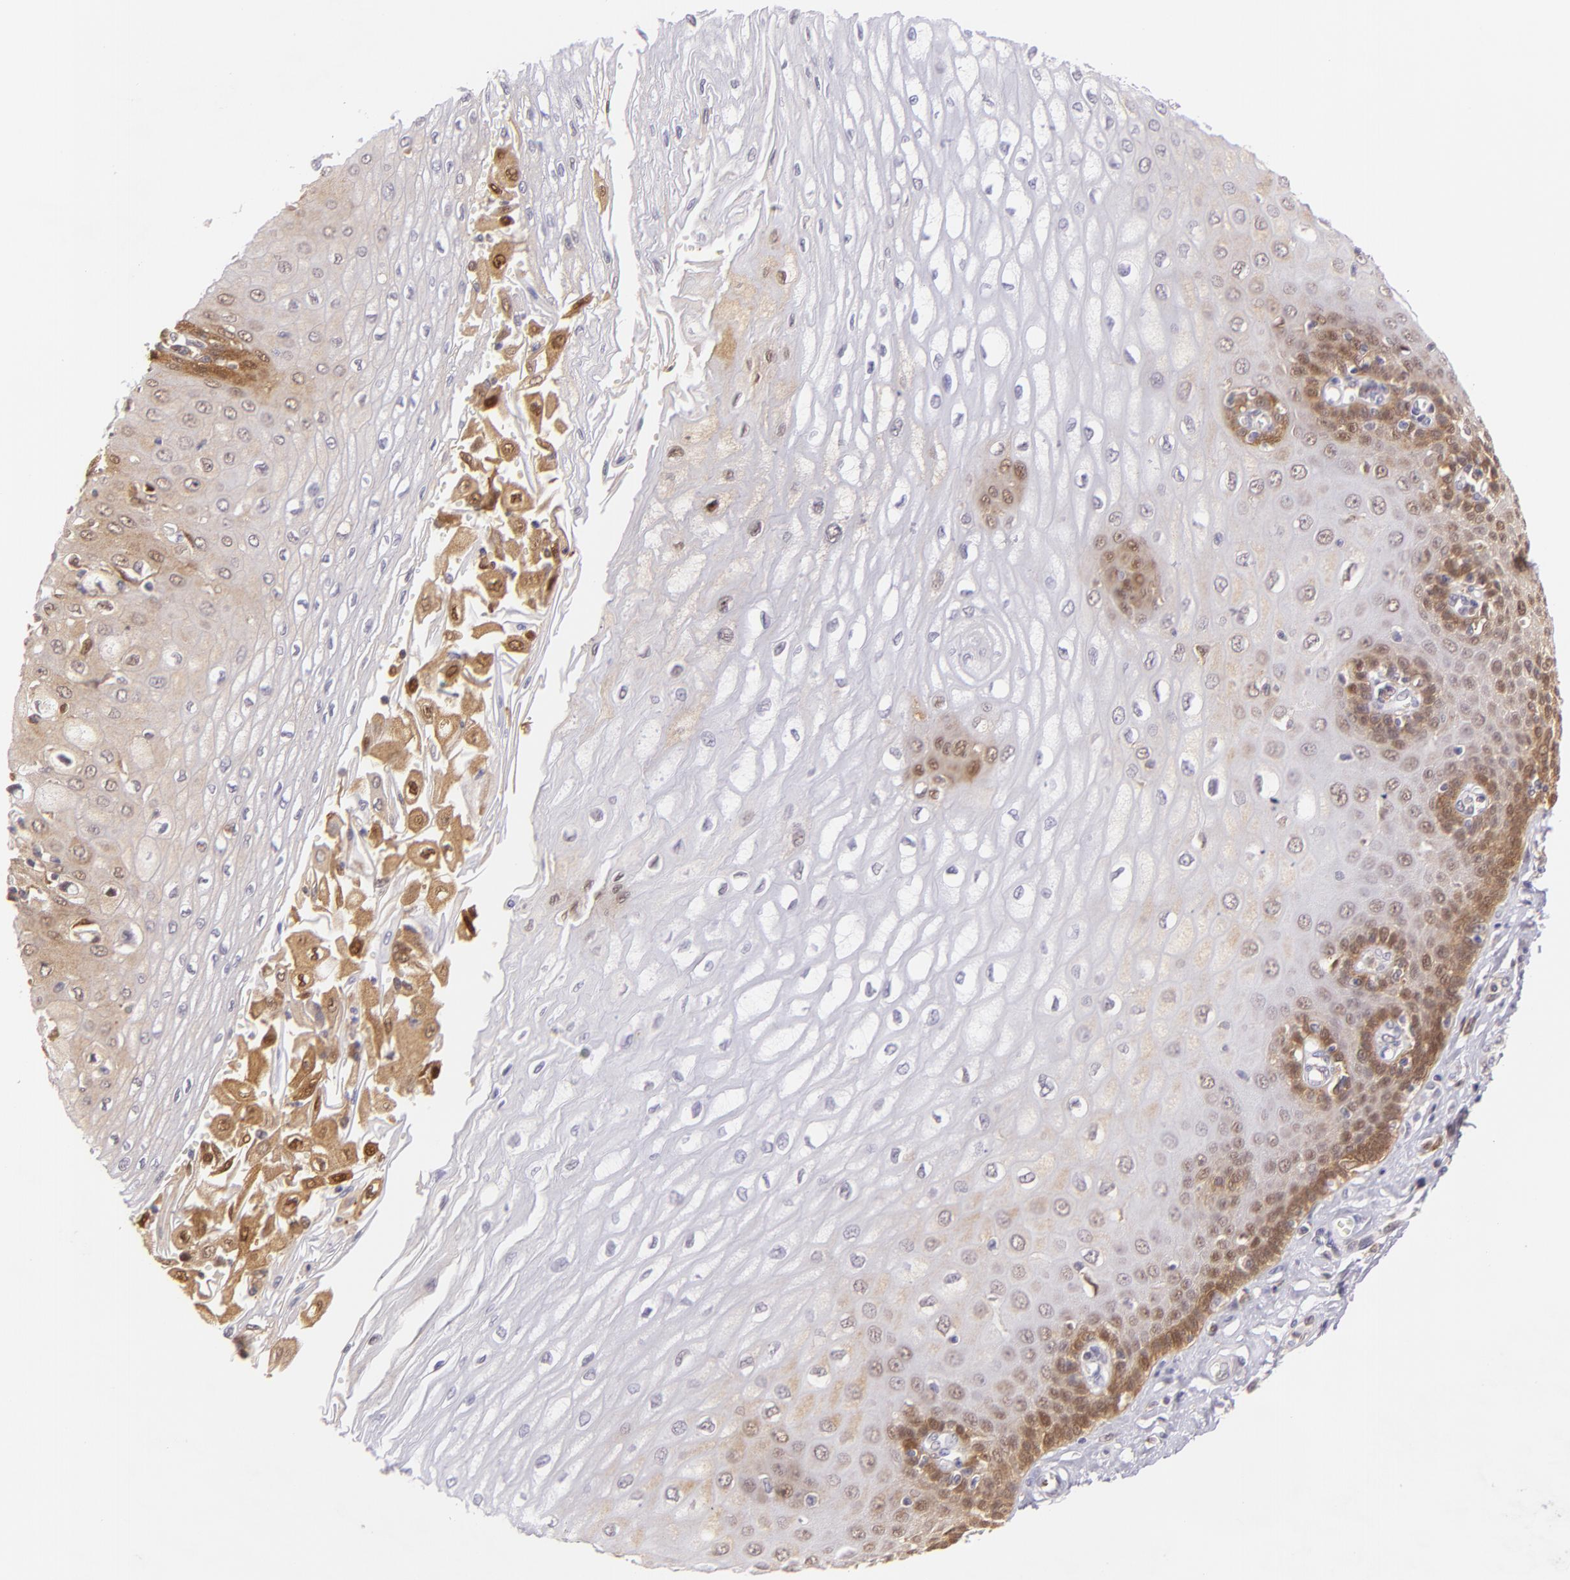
{"staining": {"intensity": "moderate", "quantity": "<25%", "location": "cytoplasmic/membranous"}, "tissue": "esophagus", "cell_type": "Squamous epithelial cells", "image_type": "normal", "snomed": [{"axis": "morphology", "description": "Normal tissue, NOS"}, {"axis": "topography", "description": "Esophagus"}], "caption": "Esophagus stained with IHC demonstrates moderate cytoplasmic/membranous staining in about <25% of squamous epithelial cells.", "gene": "HSPH1", "patient": {"sex": "male", "age": 62}}